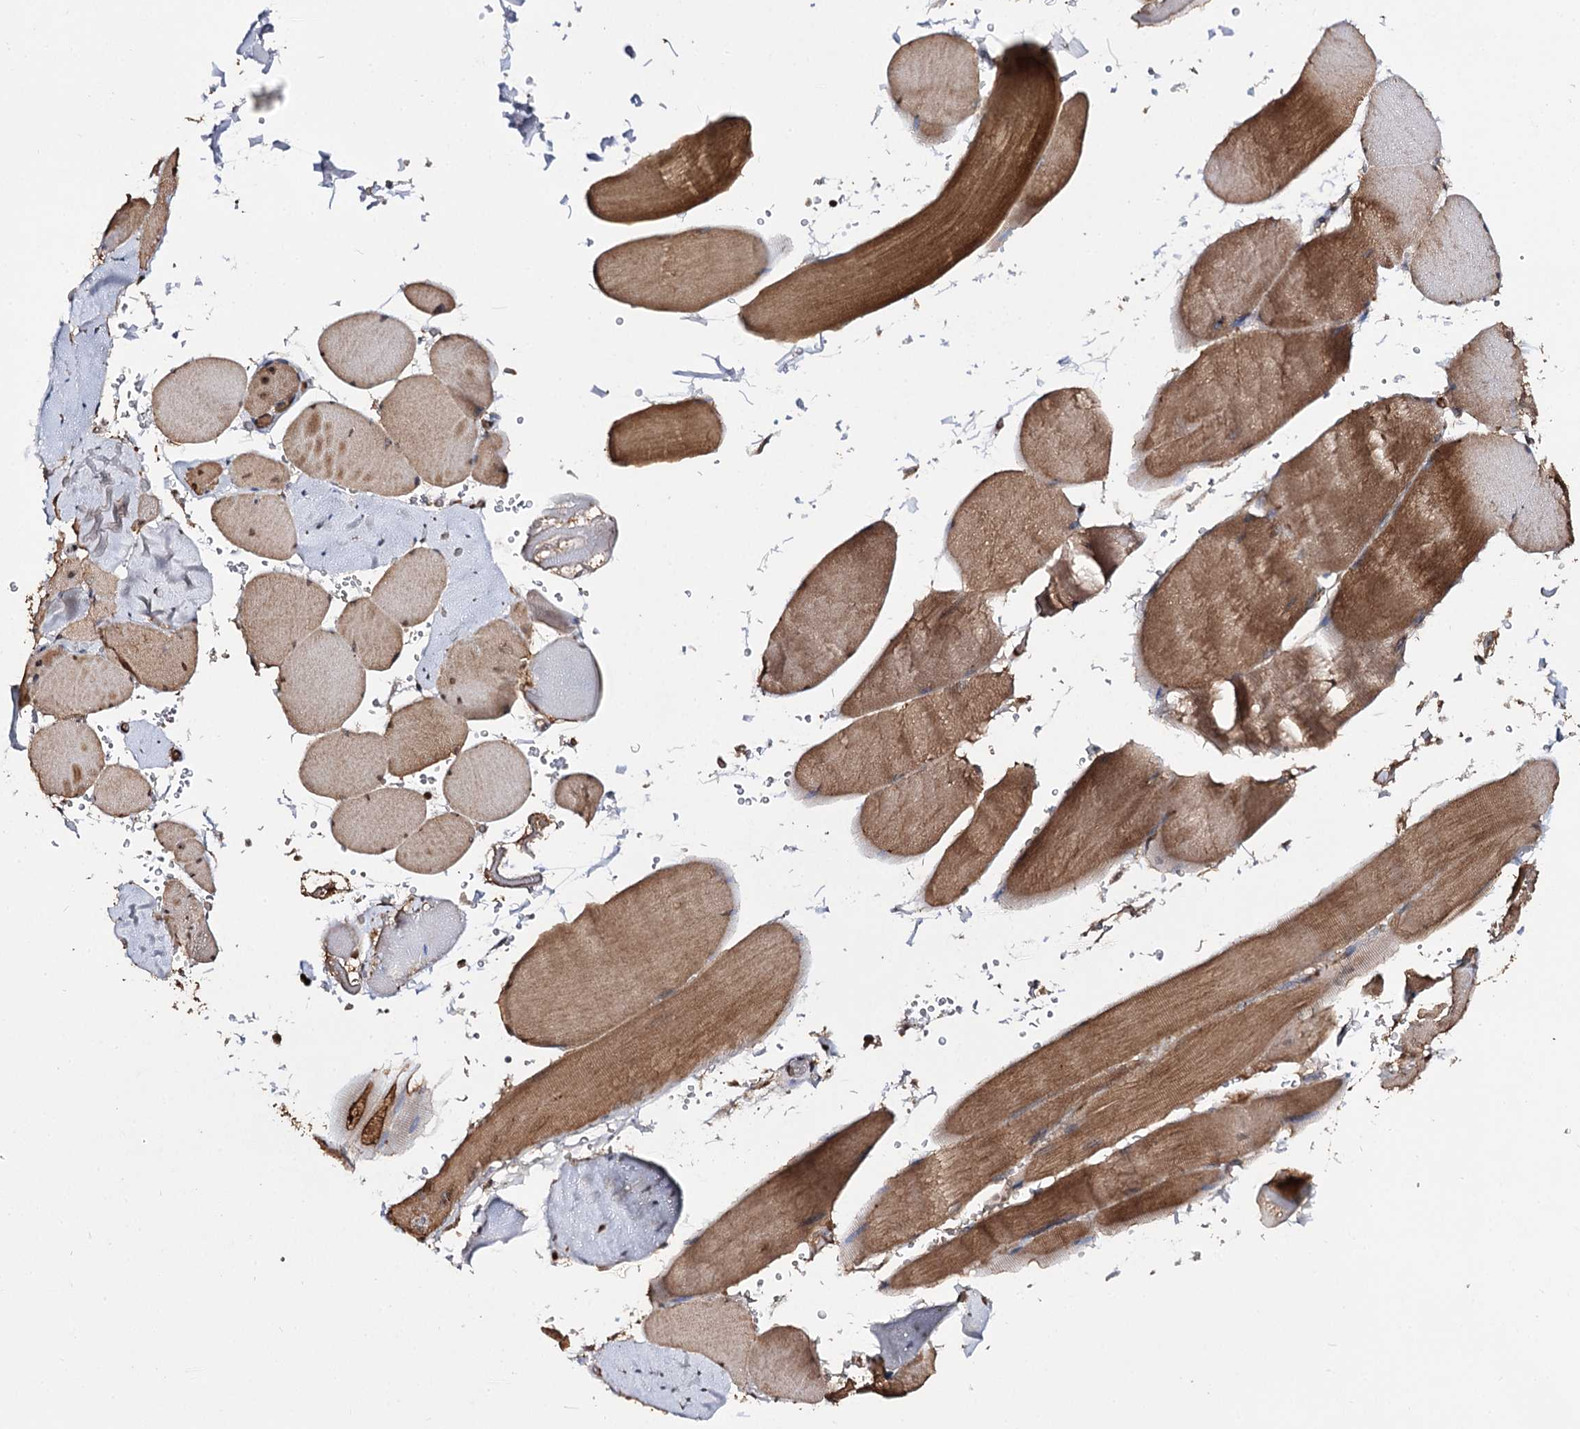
{"staining": {"intensity": "moderate", "quantity": ">75%", "location": "cytoplasmic/membranous"}, "tissue": "skeletal muscle", "cell_type": "Myocytes", "image_type": "normal", "snomed": [{"axis": "morphology", "description": "Normal tissue, NOS"}, {"axis": "topography", "description": "Skeletal muscle"}, {"axis": "topography", "description": "Head-Neck"}], "caption": "About >75% of myocytes in benign skeletal muscle exhibit moderate cytoplasmic/membranous protein staining as visualized by brown immunohistochemical staining.", "gene": "ARL13A", "patient": {"sex": "male", "age": 66}}